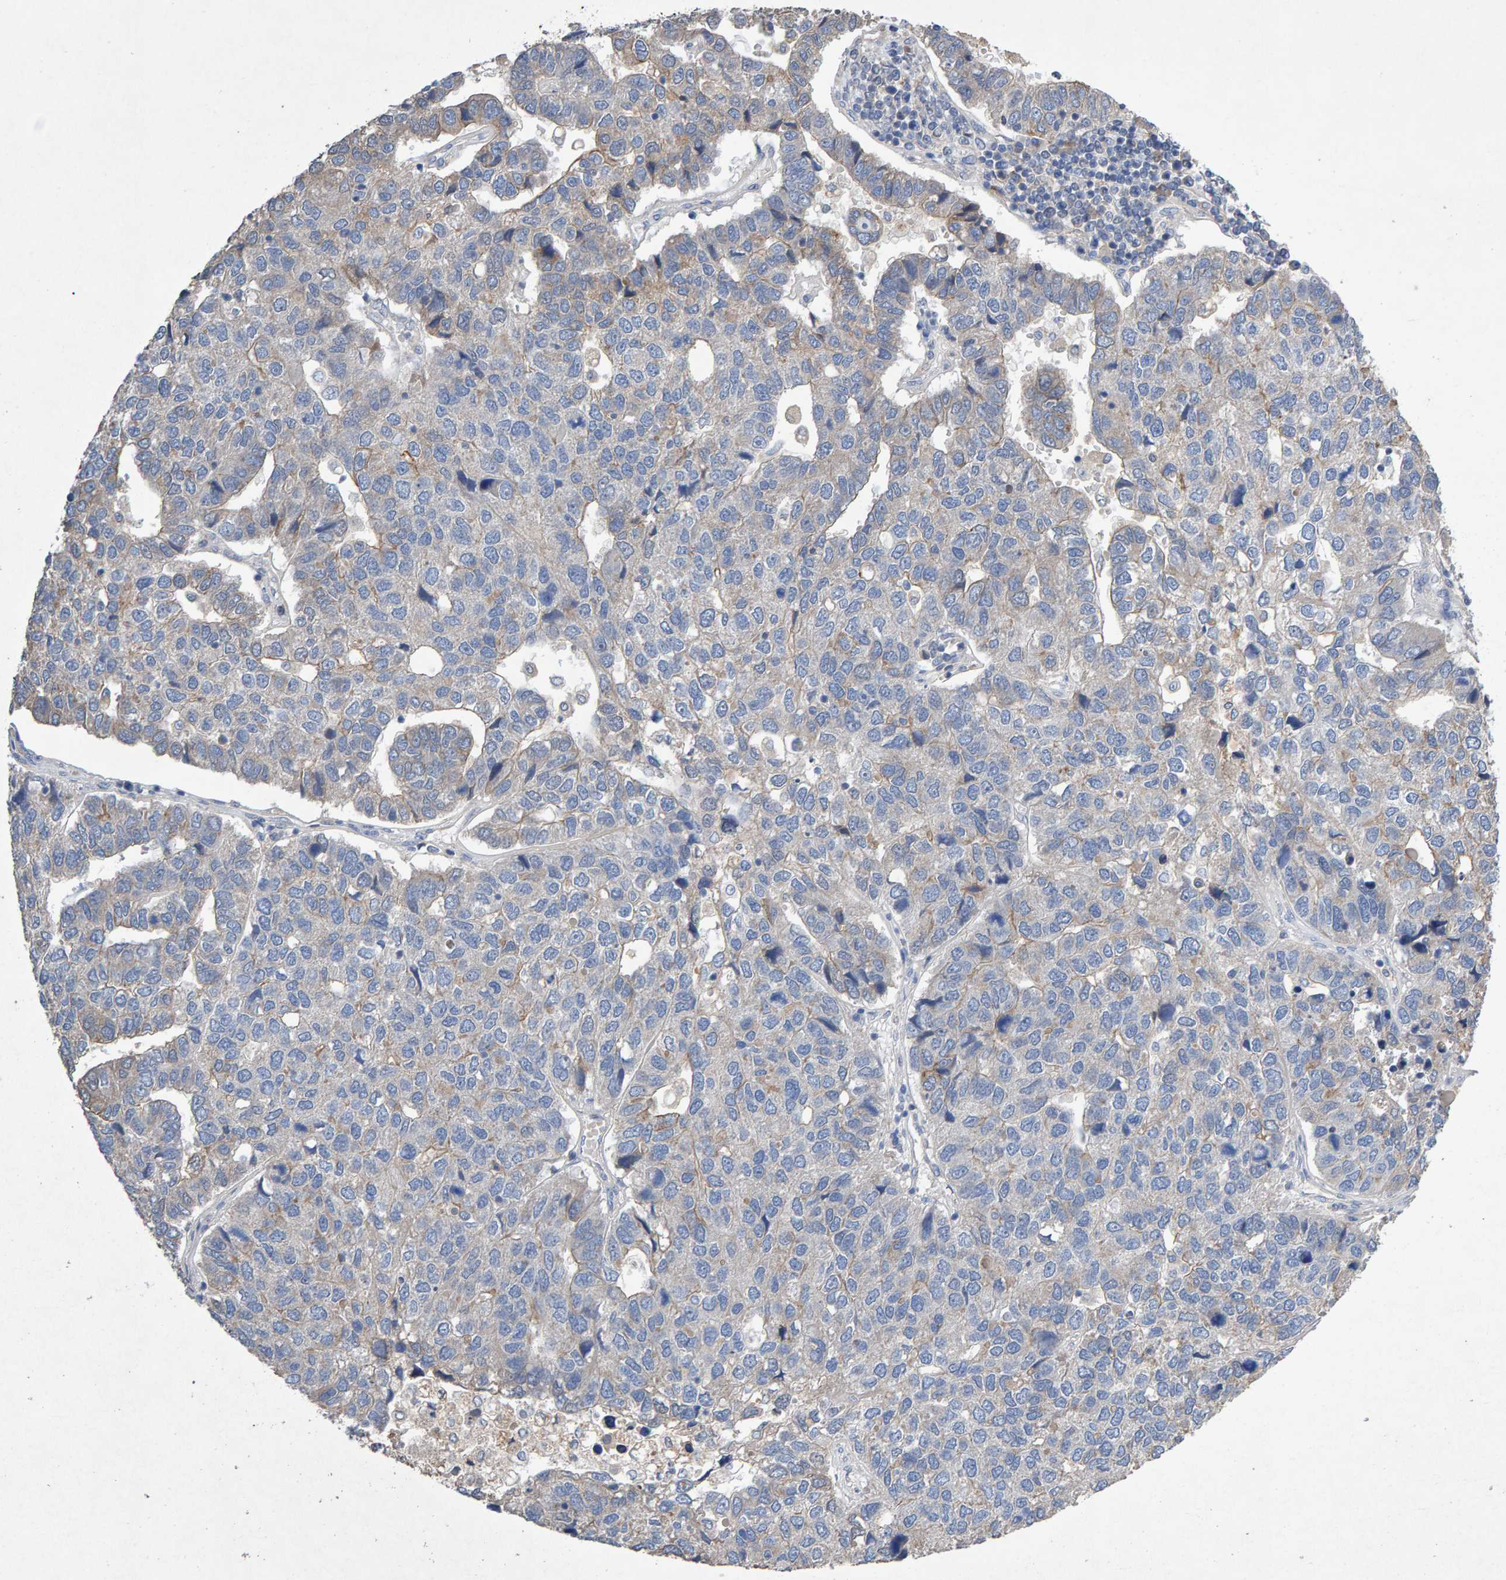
{"staining": {"intensity": "negative", "quantity": "none", "location": "none"}, "tissue": "pancreatic cancer", "cell_type": "Tumor cells", "image_type": "cancer", "snomed": [{"axis": "morphology", "description": "Adenocarcinoma, NOS"}, {"axis": "topography", "description": "Pancreas"}], "caption": "Tumor cells are negative for protein expression in human pancreatic cancer.", "gene": "EFR3A", "patient": {"sex": "female", "age": 61}}